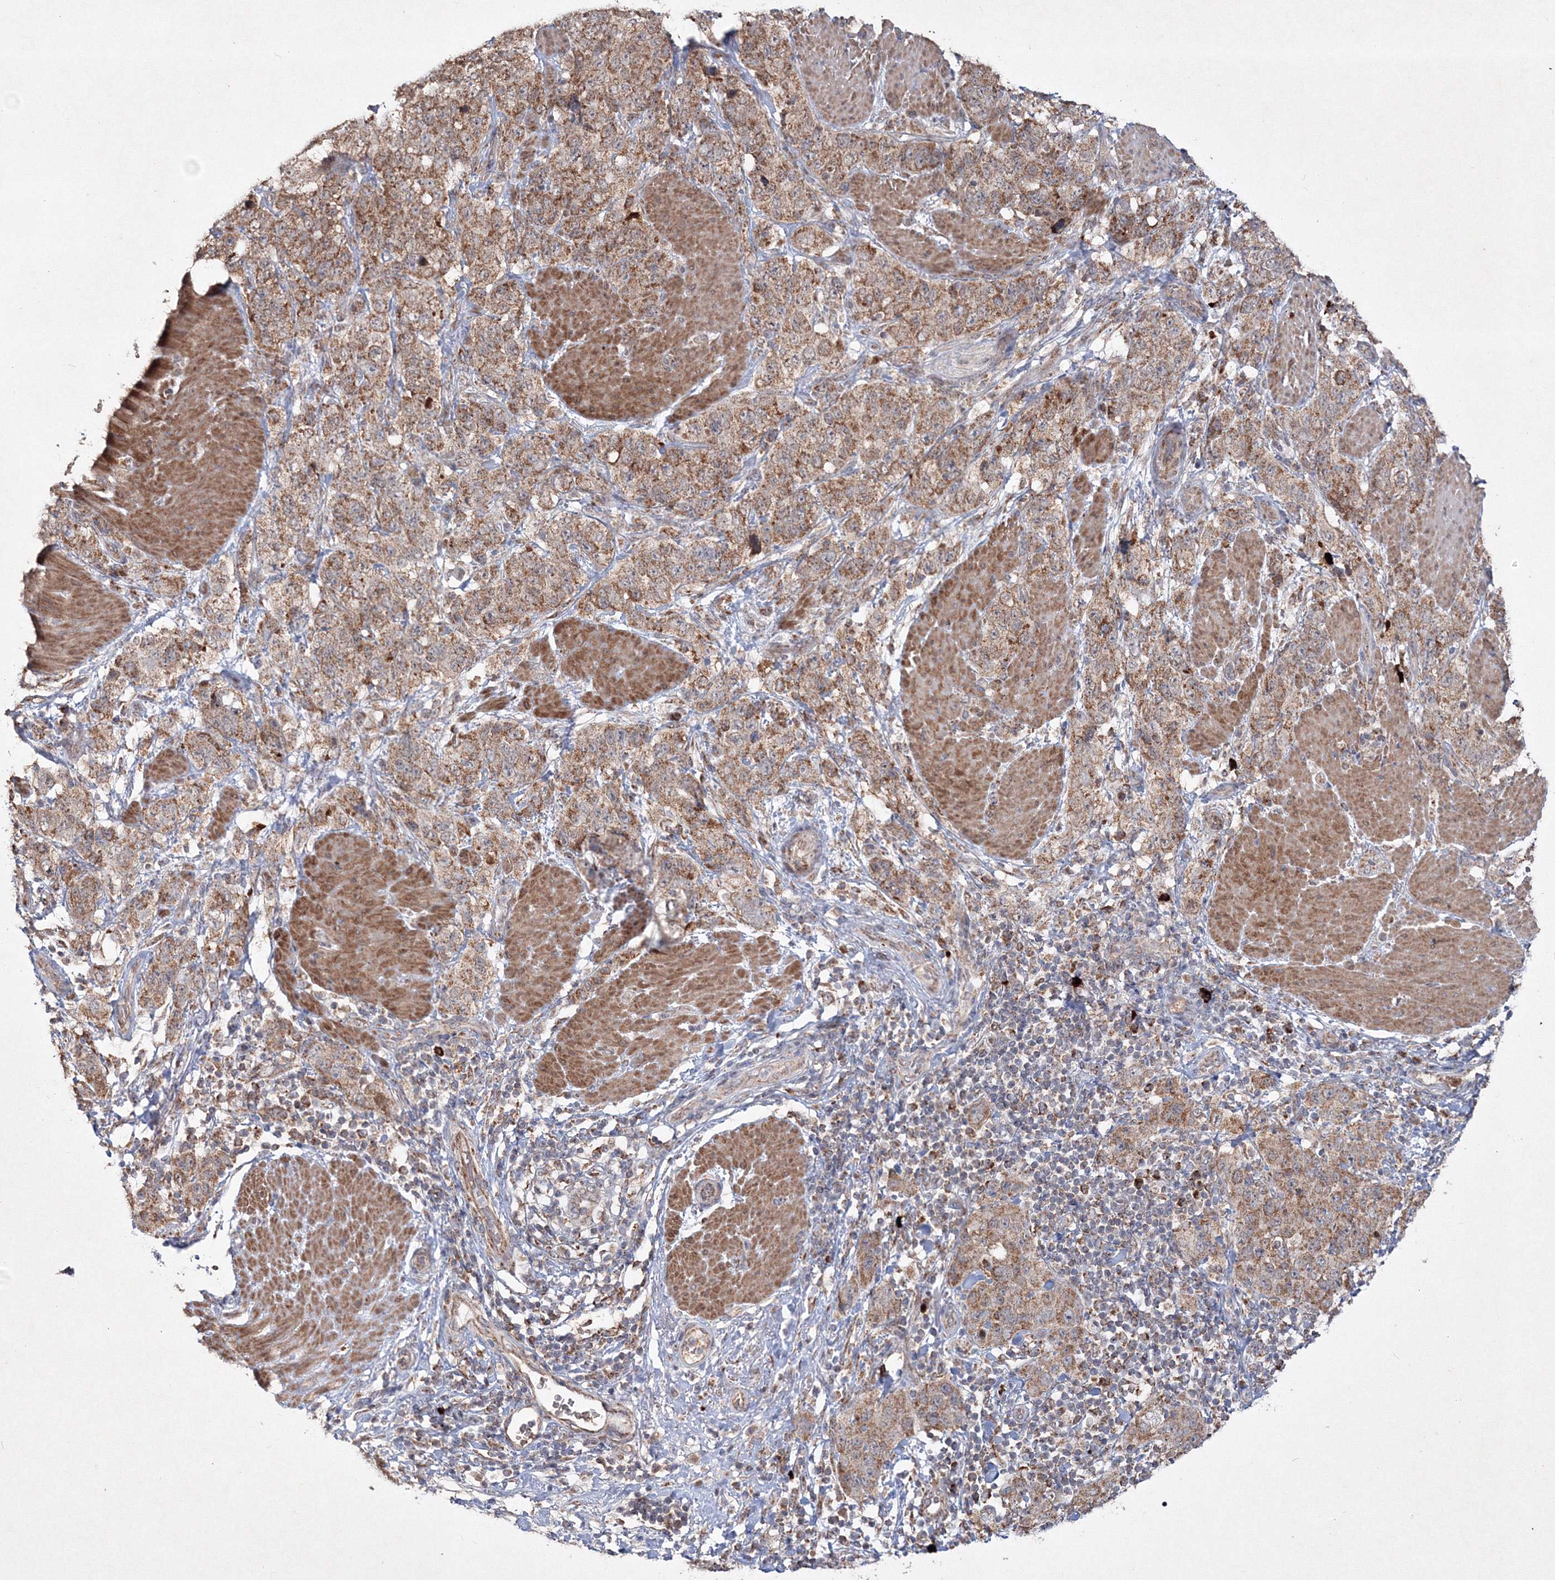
{"staining": {"intensity": "moderate", "quantity": ">75%", "location": "cytoplasmic/membranous"}, "tissue": "stomach cancer", "cell_type": "Tumor cells", "image_type": "cancer", "snomed": [{"axis": "morphology", "description": "Adenocarcinoma, NOS"}, {"axis": "topography", "description": "Stomach"}], "caption": "IHC histopathology image of human stomach cancer stained for a protein (brown), which displays medium levels of moderate cytoplasmic/membranous expression in approximately >75% of tumor cells.", "gene": "PEX13", "patient": {"sex": "male", "age": 48}}